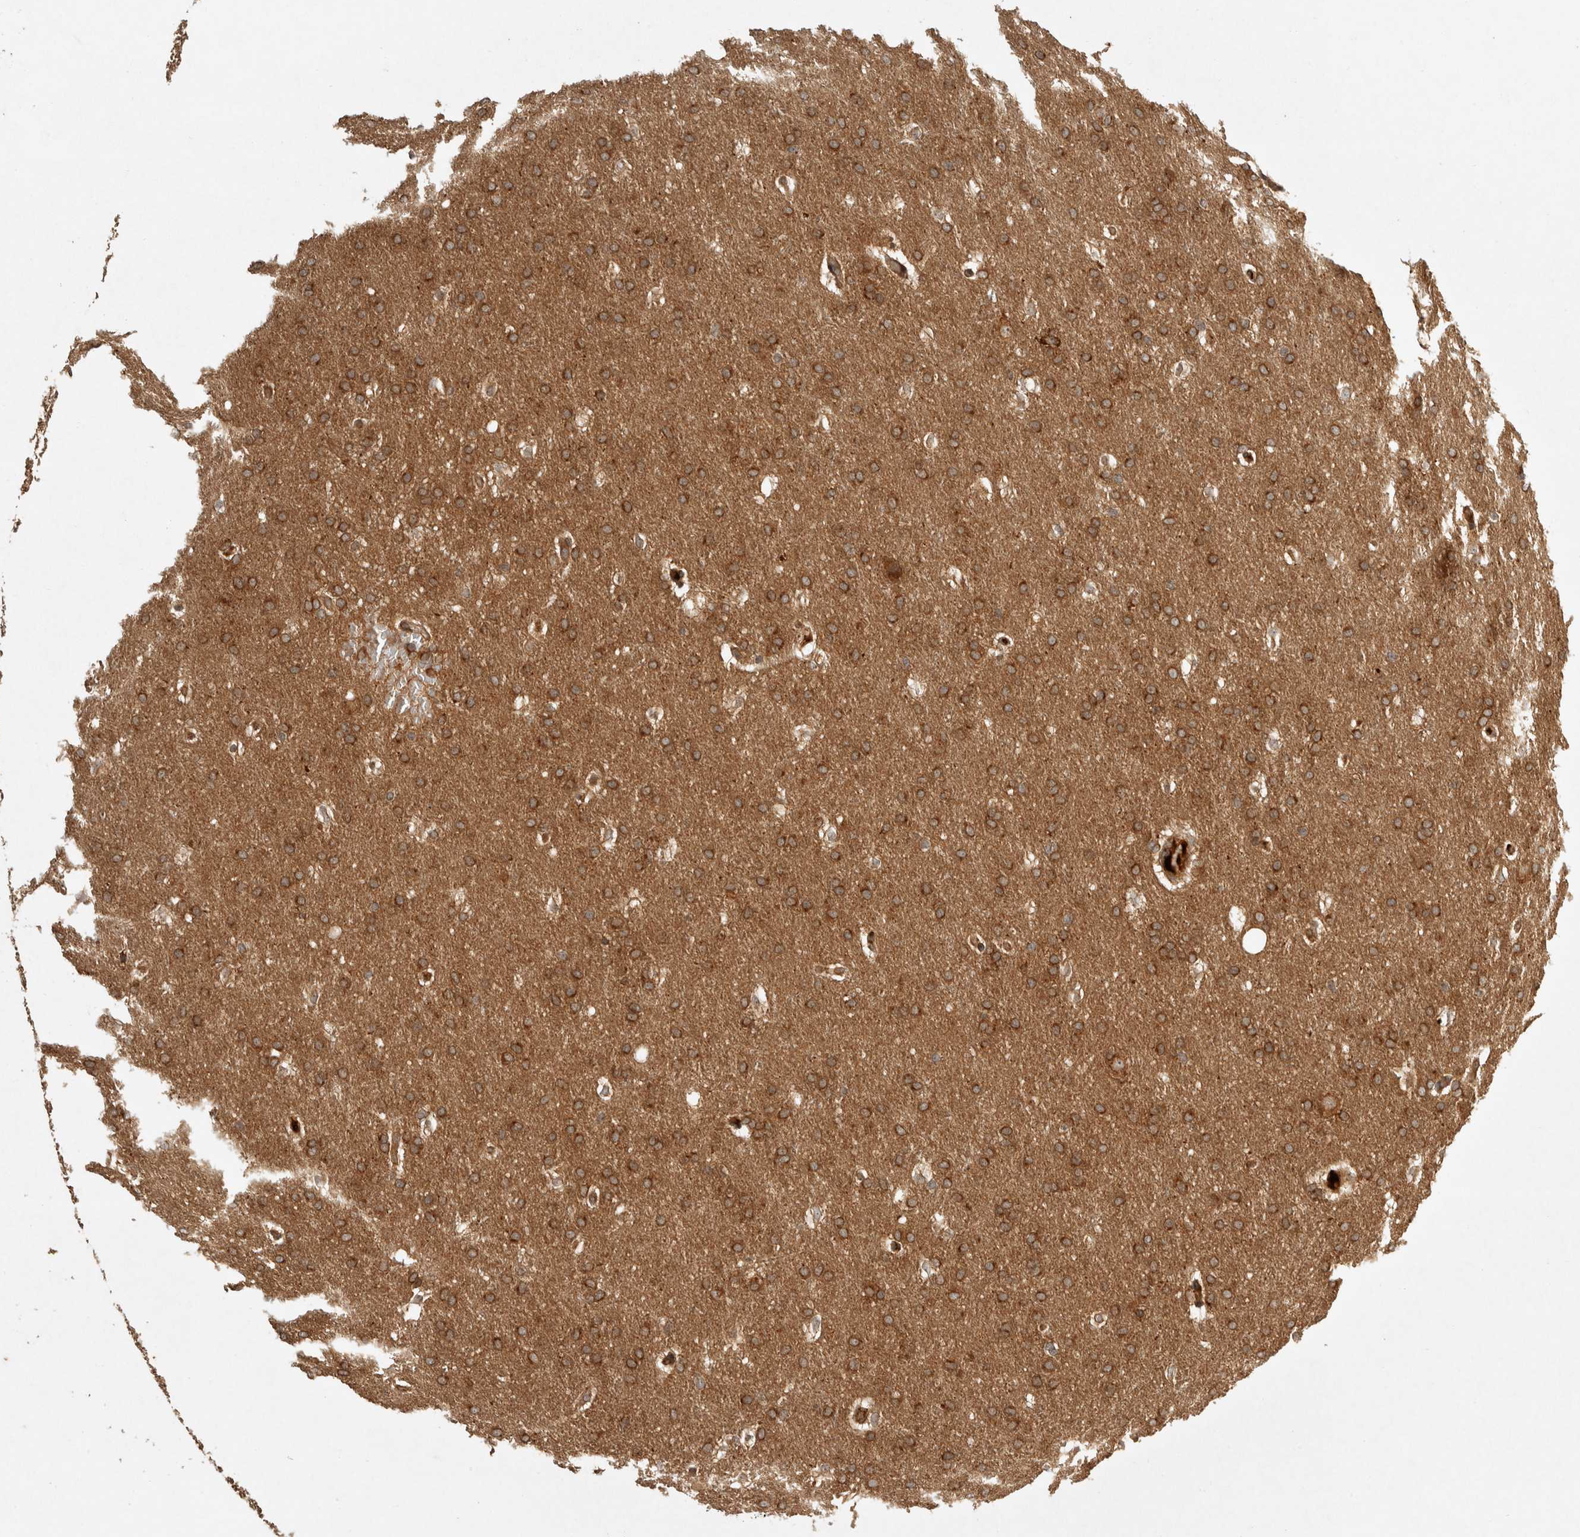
{"staining": {"intensity": "moderate", "quantity": ">75%", "location": "cytoplasmic/membranous"}, "tissue": "glioma", "cell_type": "Tumor cells", "image_type": "cancer", "snomed": [{"axis": "morphology", "description": "Glioma, malignant, Low grade"}, {"axis": "topography", "description": "Brain"}], "caption": "Glioma was stained to show a protein in brown. There is medium levels of moderate cytoplasmic/membranous staining in about >75% of tumor cells. (DAB IHC, brown staining for protein, blue staining for nuclei).", "gene": "CAMSAP2", "patient": {"sex": "female", "age": 37}}